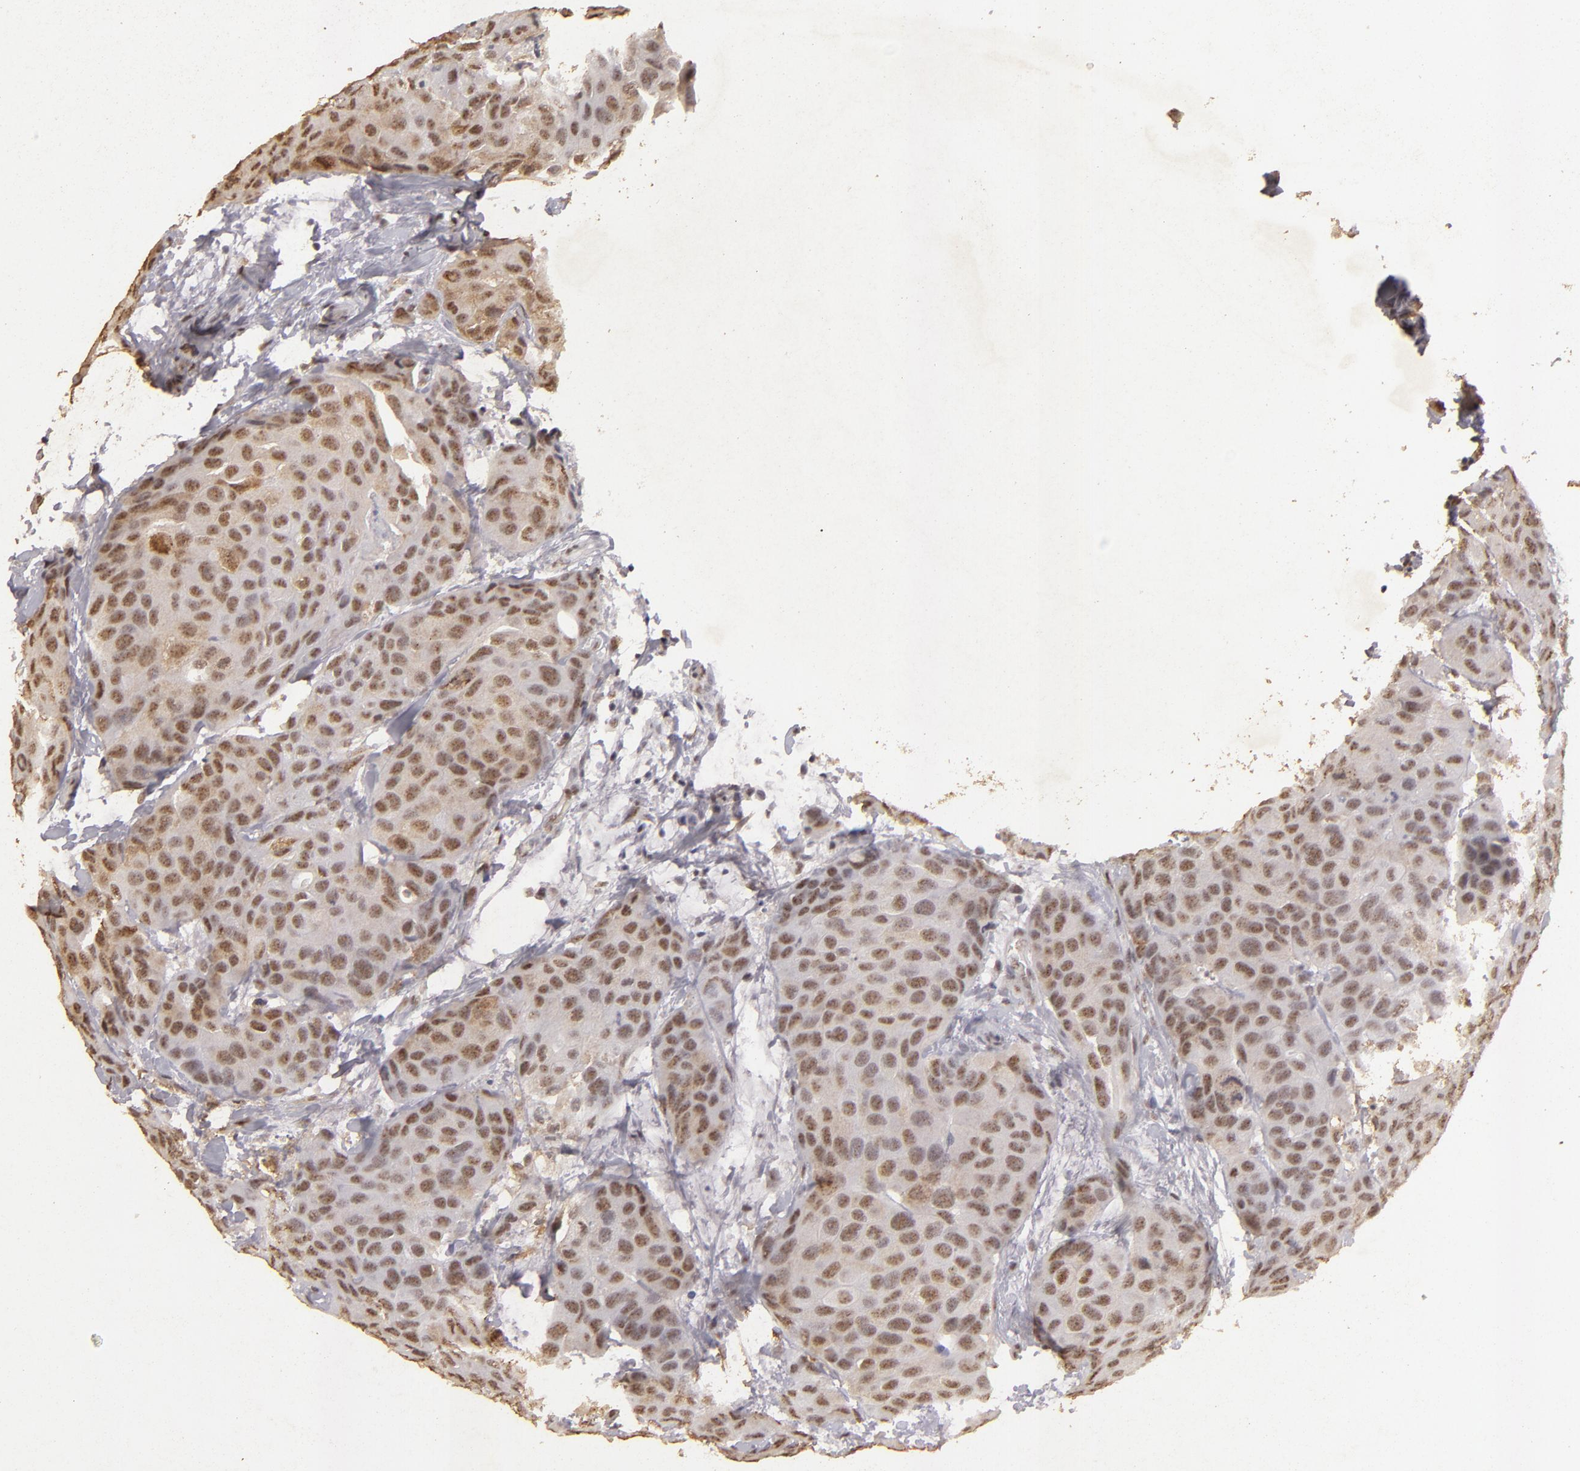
{"staining": {"intensity": "moderate", "quantity": ">75%", "location": "nuclear"}, "tissue": "breast cancer", "cell_type": "Tumor cells", "image_type": "cancer", "snomed": [{"axis": "morphology", "description": "Duct carcinoma"}, {"axis": "topography", "description": "Breast"}], "caption": "Tumor cells show medium levels of moderate nuclear positivity in approximately >75% of cells in breast infiltrating ductal carcinoma.", "gene": "CBX3", "patient": {"sex": "female", "age": 68}}